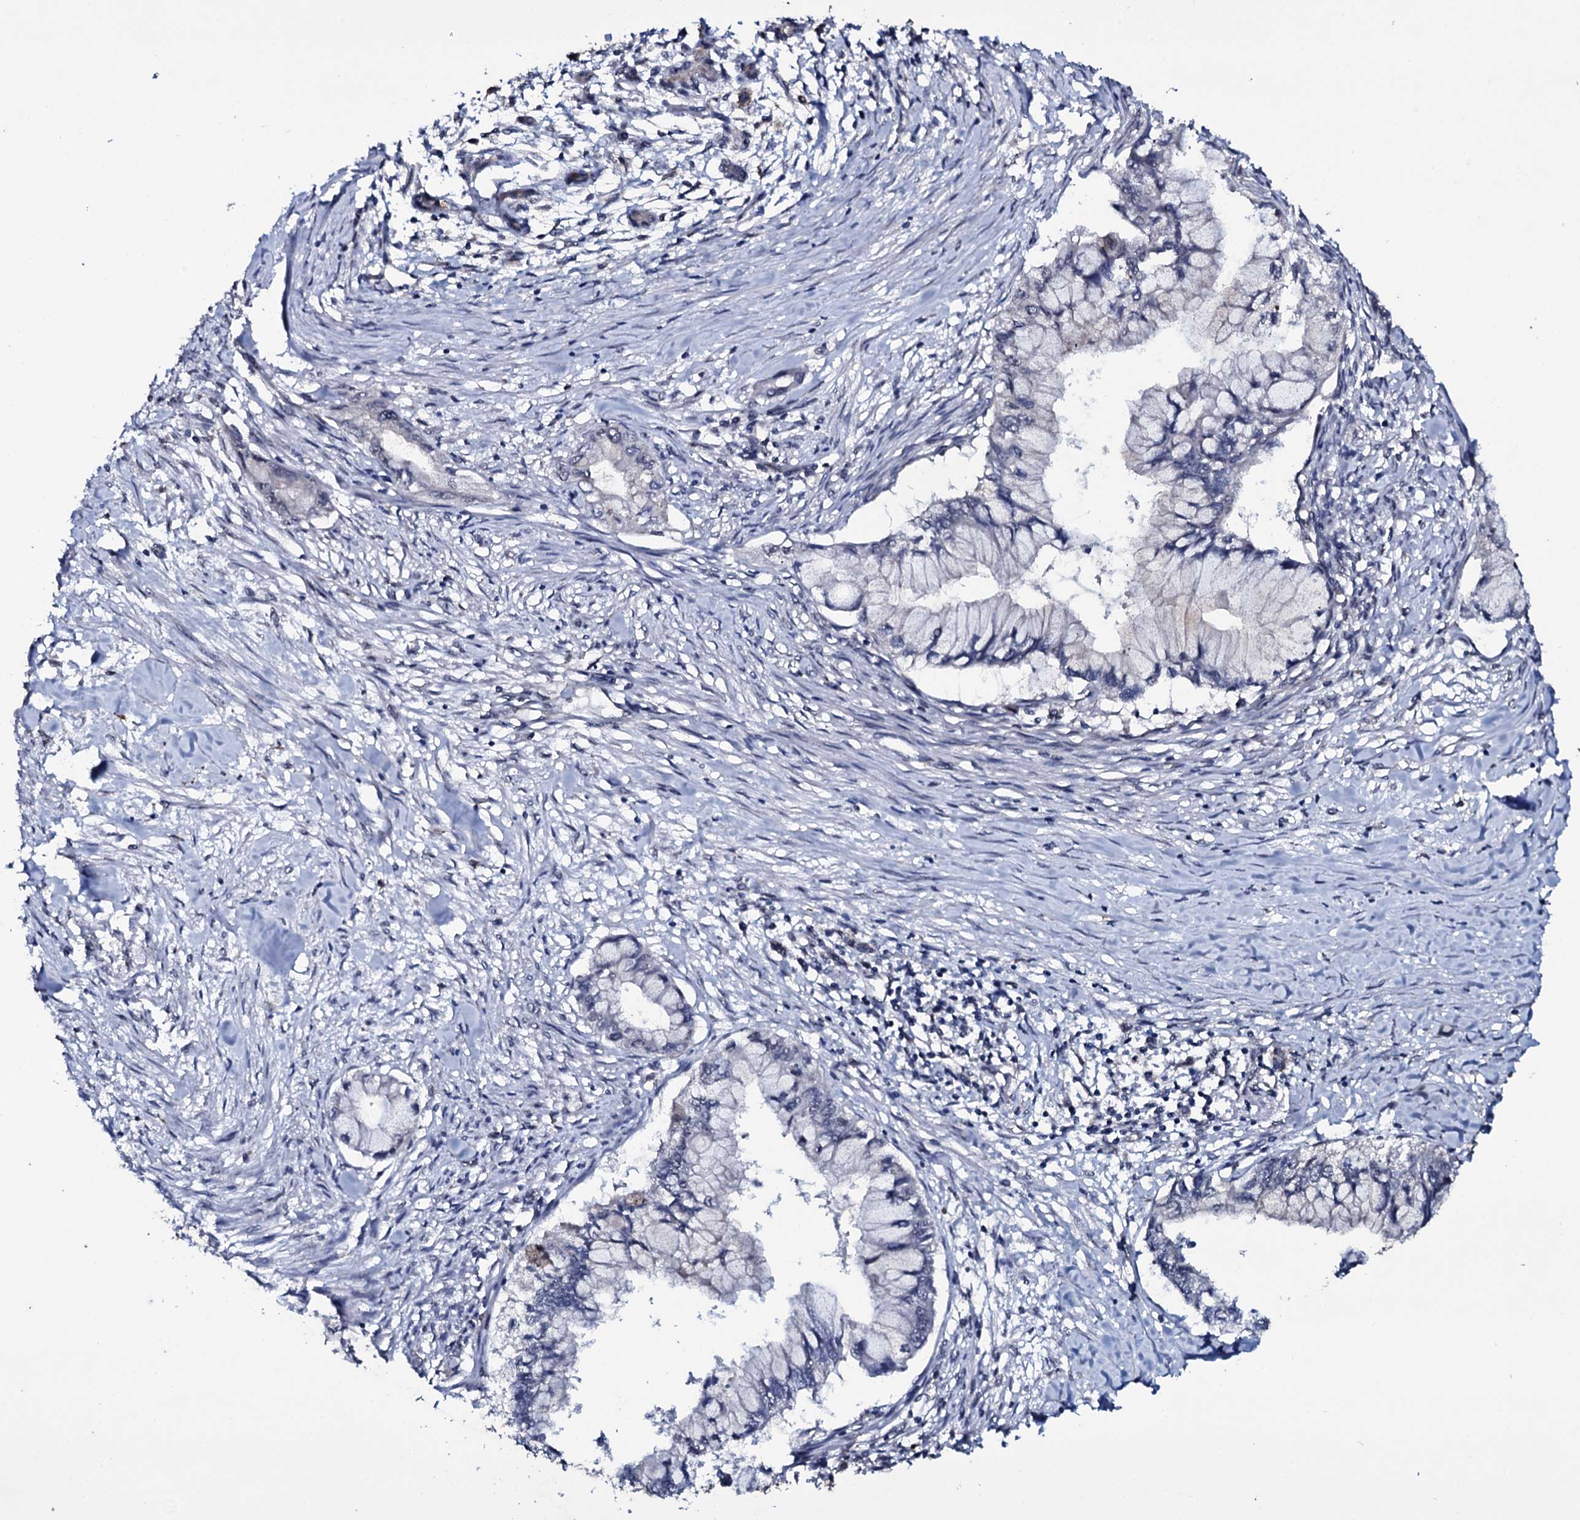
{"staining": {"intensity": "negative", "quantity": "none", "location": "none"}, "tissue": "pancreatic cancer", "cell_type": "Tumor cells", "image_type": "cancer", "snomed": [{"axis": "morphology", "description": "Adenocarcinoma, NOS"}, {"axis": "topography", "description": "Pancreas"}], "caption": "There is no significant positivity in tumor cells of pancreatic cancer (adenocarcinoma).", "gene": "MRPS31", "patient": {"sex": "male", "age": 48}}